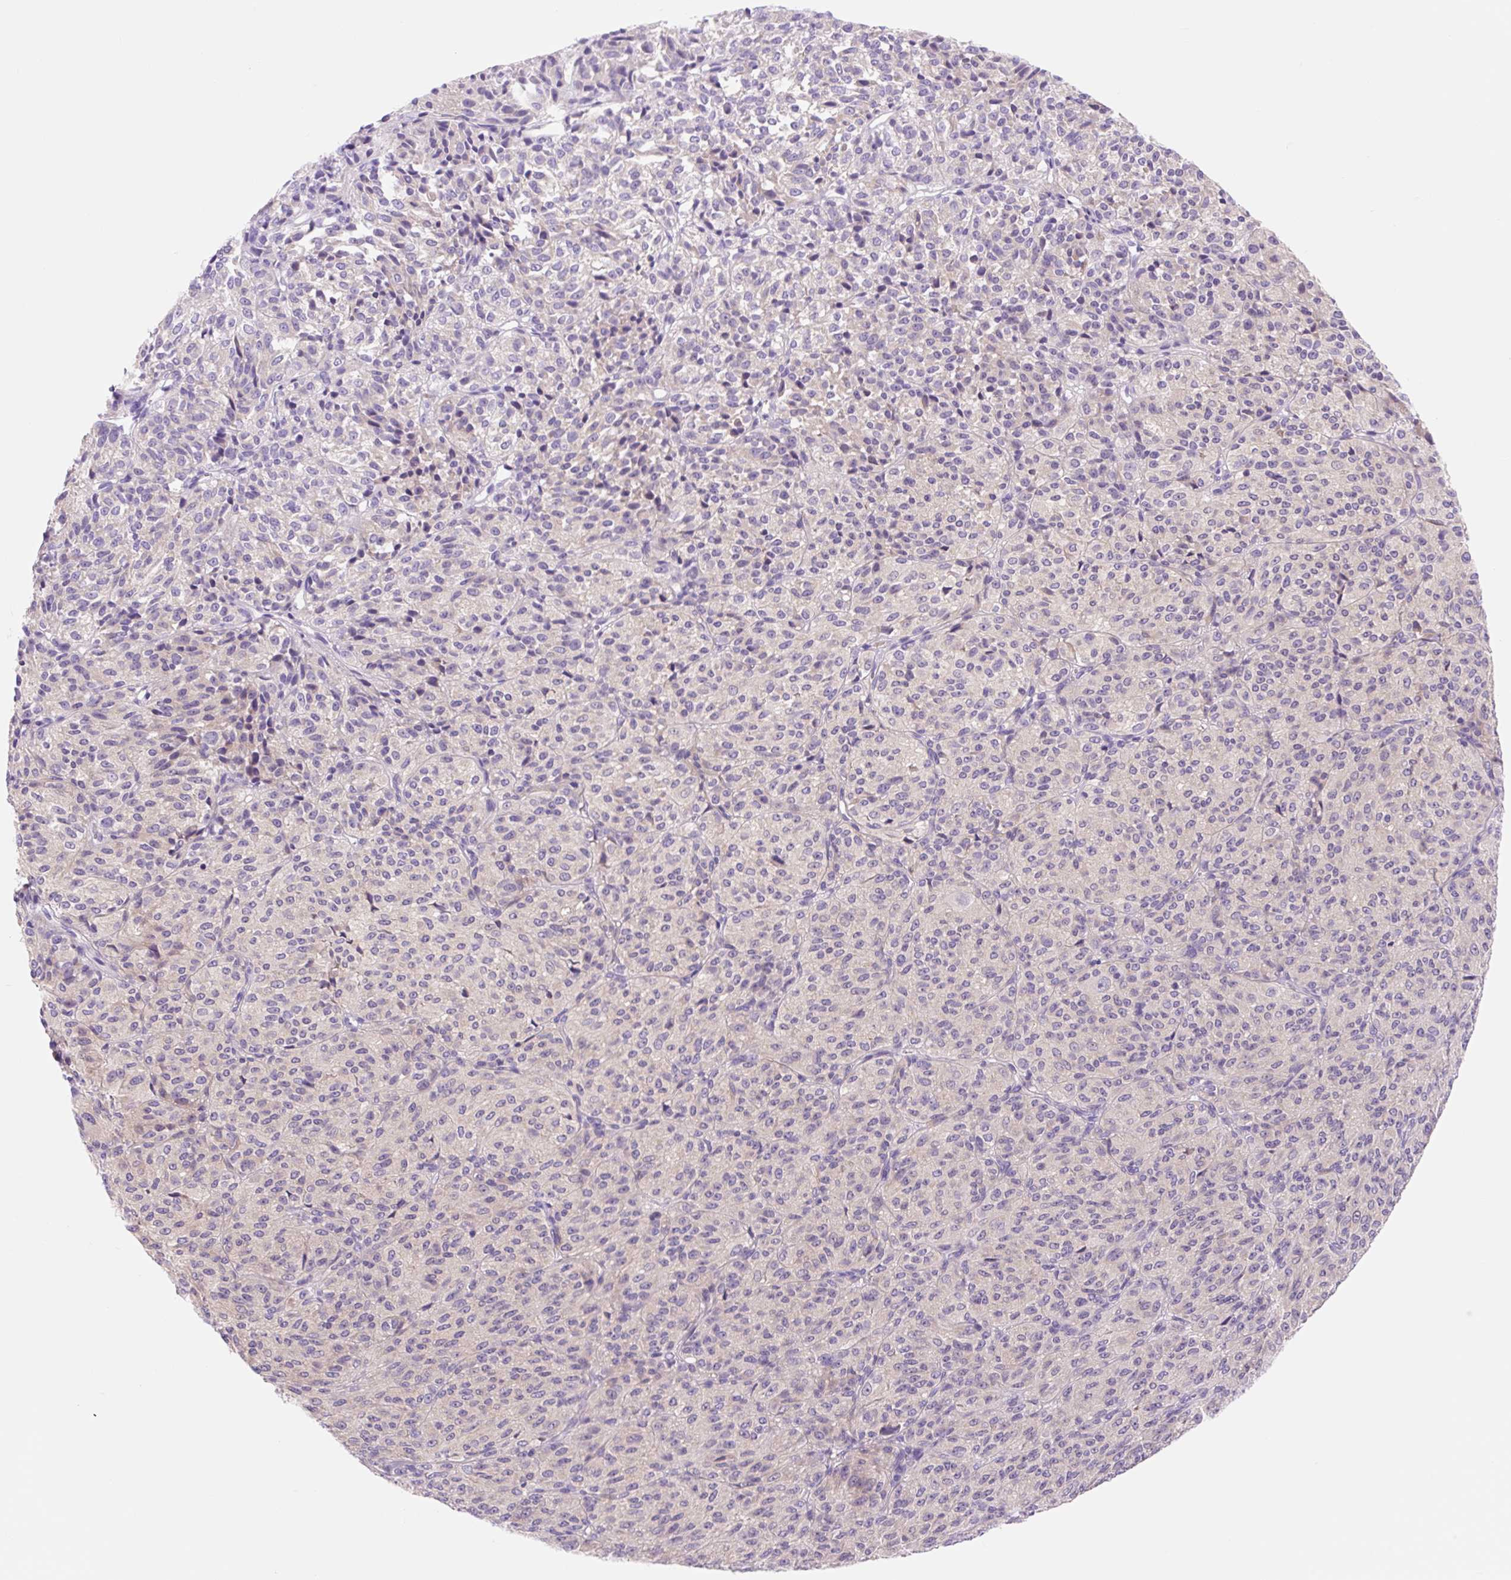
{"staining": {"intensity": "negative", "quantity": "none", "location": "none"}, "tissue": "melanoma", "cell_type": "Tumor cells", "image_type": "cancer", "snomed": [{"axis": "morphology", "description": "Malignant melanoma, Metastatic site"}, {"axis": "topography", "description": "Brain"}], "caption": "Immunohistochemistry of malignant melanoma (metastatic site) displays no staining in tumor cells. The staining is performed using DAB brown chromogen with nuclei counter-stained in using hematoxylin.", "gene": "CELF6", "patient": {"sex": "female", "age": 56}}